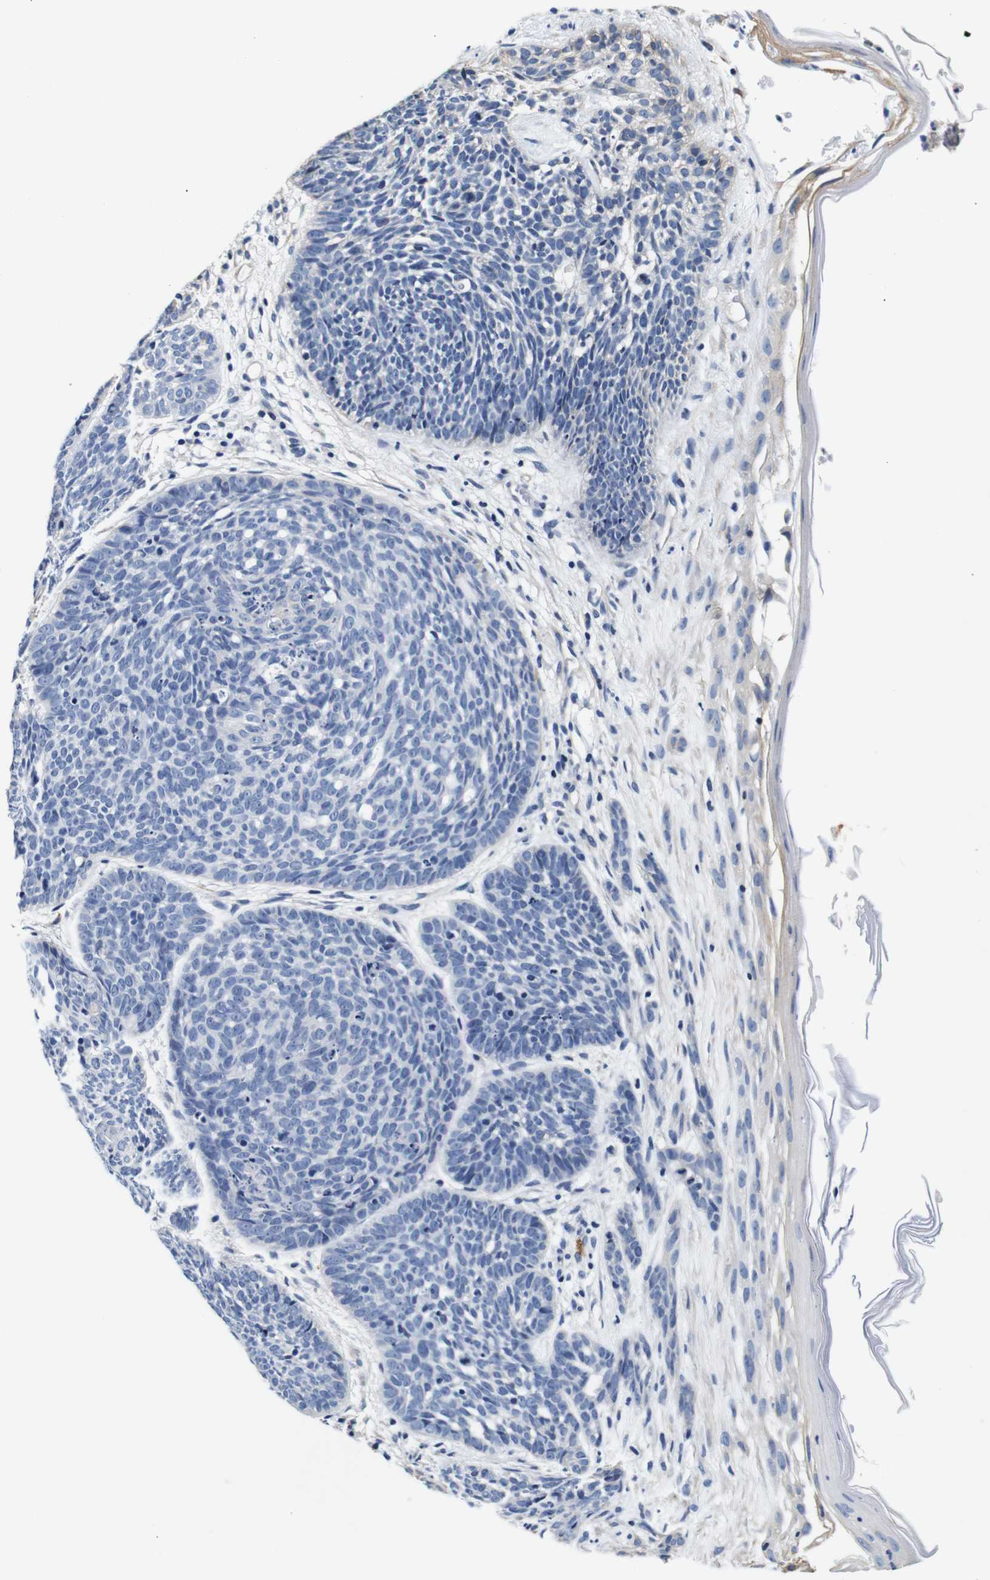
{"staining": {"intensity": "negative", "quantity": "none", "location": "none"}, "tissue": "skin cancer", "cell_type": "Tumor cells", "image_type": "cancer", "snomed": [{"axis": "morphology", "description": "Basal cell carcinoma"}, {"axis": "topography", "description": "Skin"}], "caption": "Immunohistochemistry photomicrograph of basal cell carcinoma (skin) stained for a protein (brown), which displays no staining in tumor cells.", "gene": "GP1BA", "patient": {"sex": "female", "age": 70}}